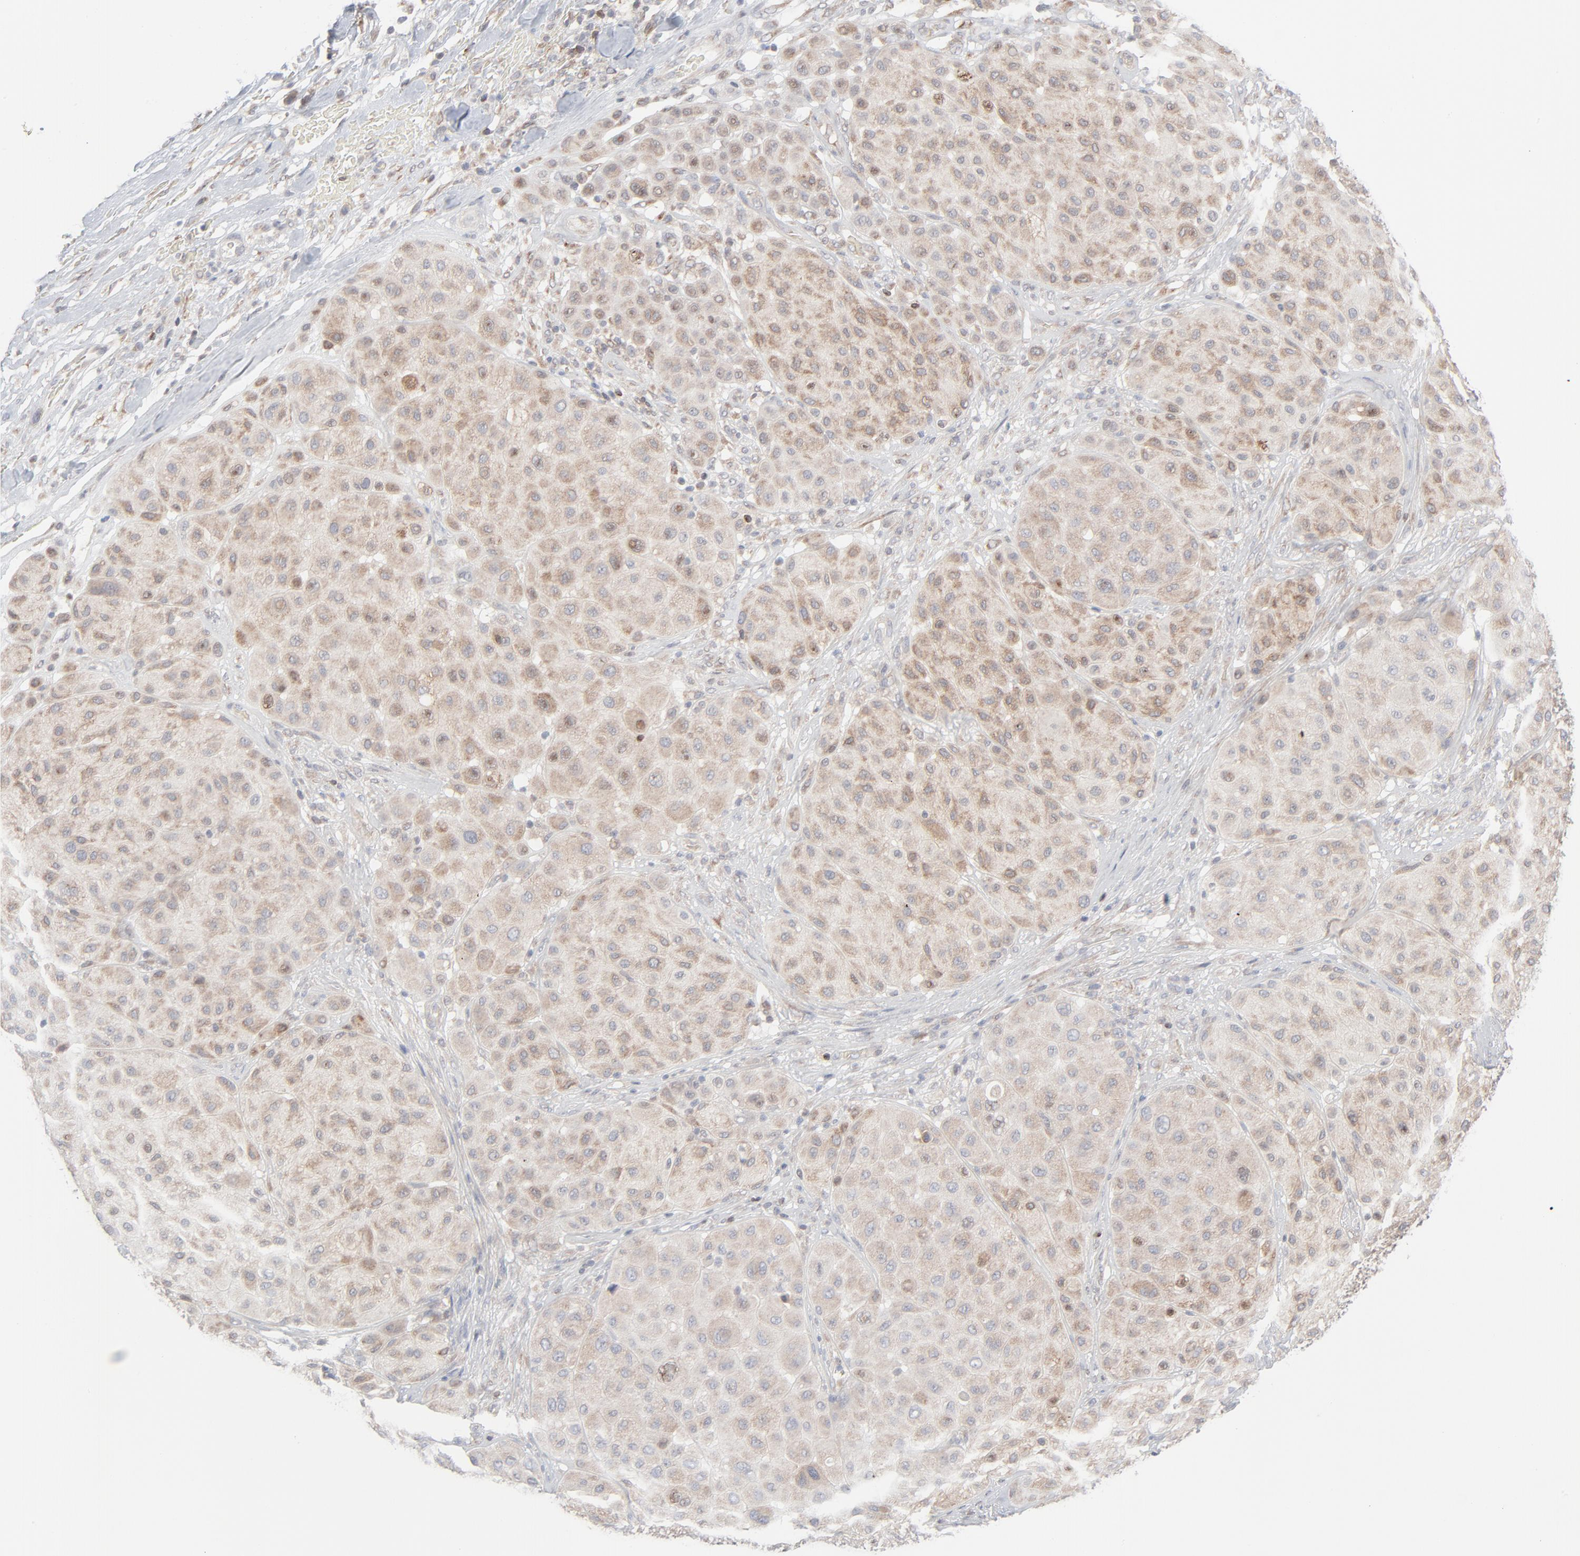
{"staining": {"intensity": "weak", "quantity": ">75%", "location": "cytoplasmic/membranous"}, "tissue": "melanoma", "cell_type": "Tumor cells", "image_type": "cancer", "snomed": [{"axis": "morphology", "description": "Normal tissue, NOS"}, {"axis": "morphology", "description": "Malignant melanoma, Metastatic site"}, {"axis": "topography", "description": "Skin"}], "caption": "Human malignant melanoma (metastatic site) stained for a protein (brown) shows weak cytoplasmic/membranous positive expression in about >75% of tumor cells.", "gene": "KDSR", "patient": {"sex": "male", "age": 41}}